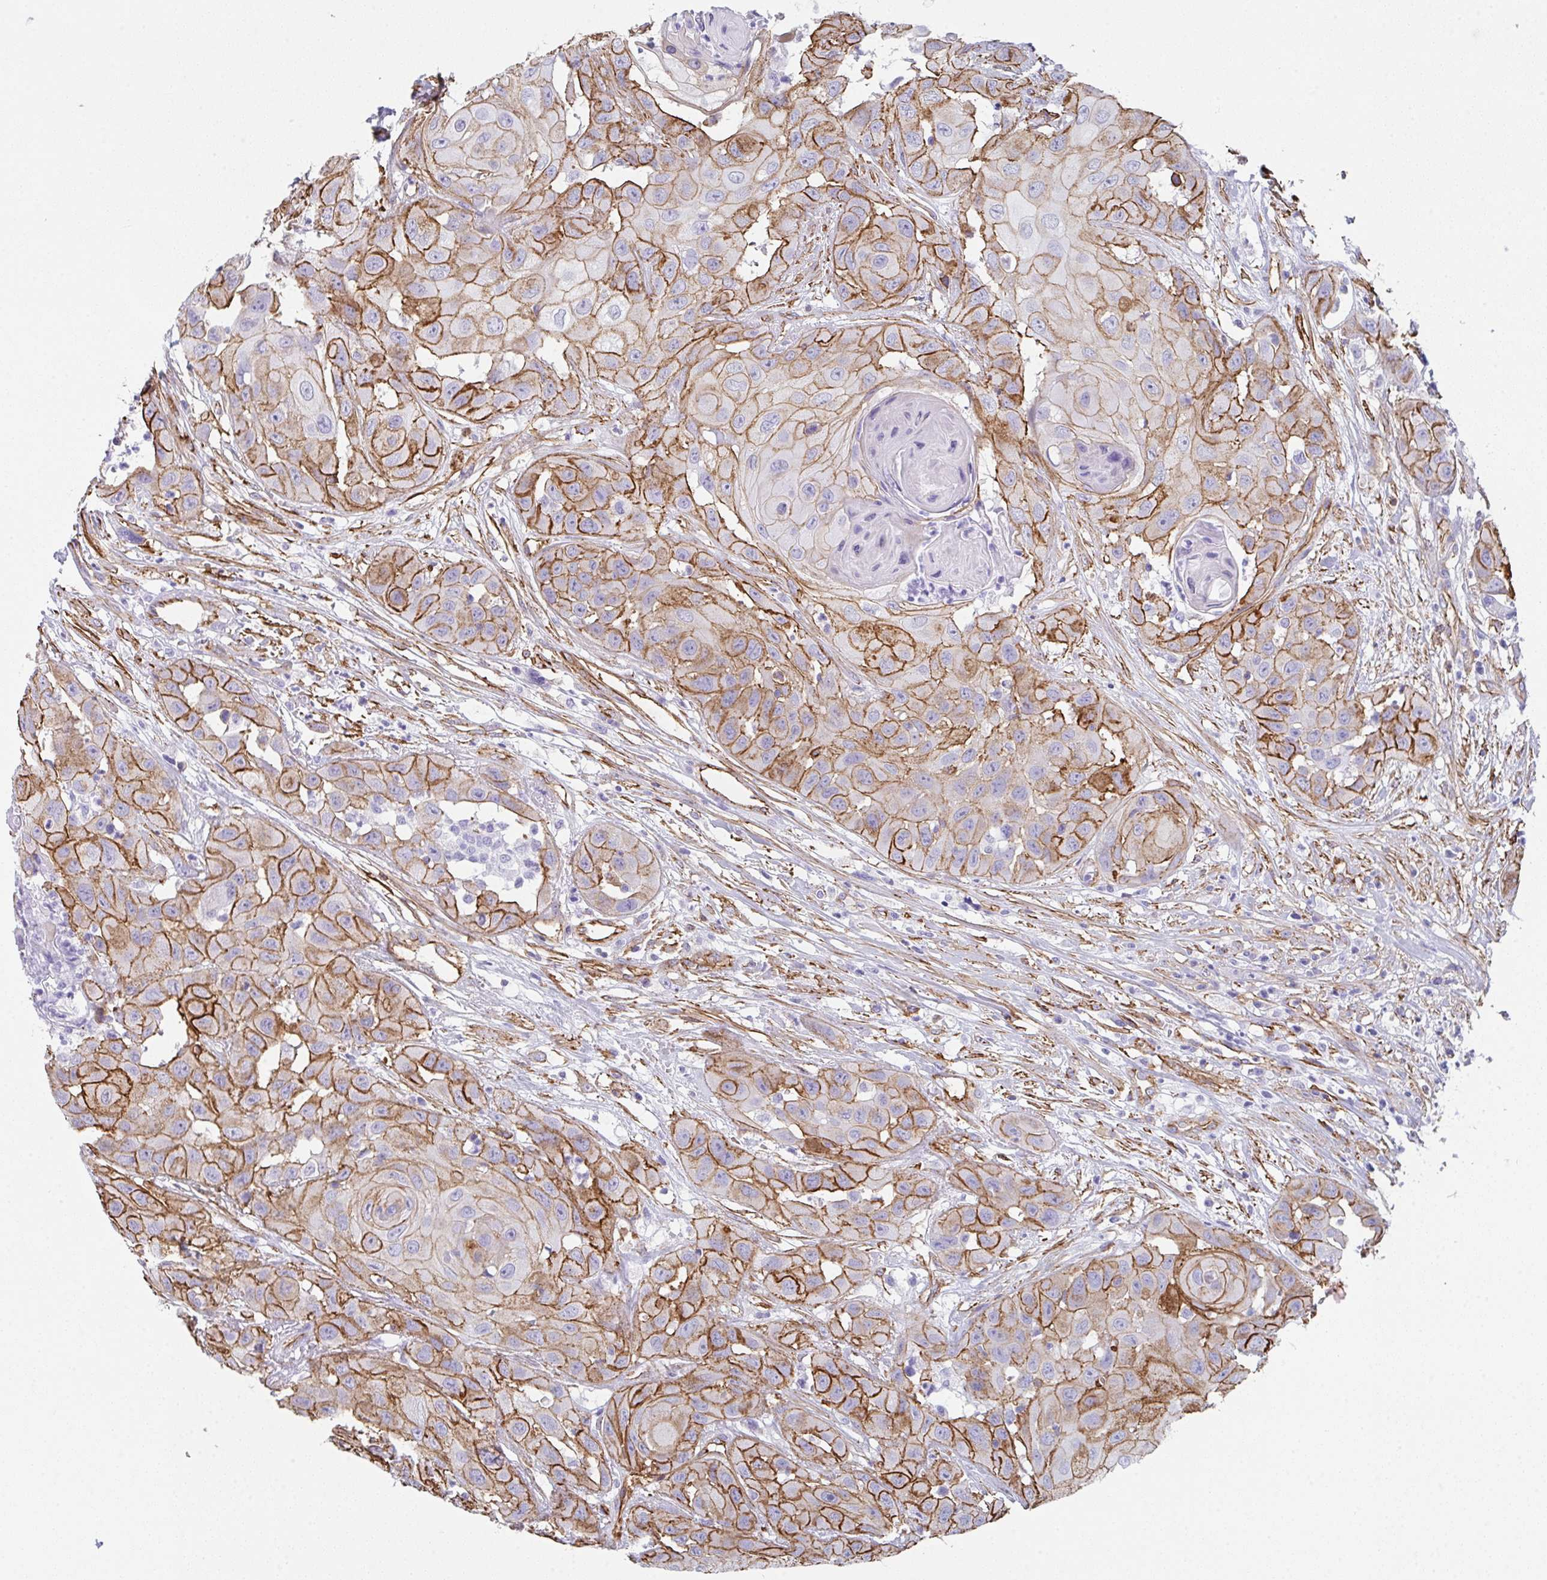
{"staining": {"intensity": "moderate", "quantity": ">75%", "location": "cytoplasmic/membranous"}, "tissue": "head and neck cancer", "cell_type": "Tumor cells", "image_type": "cancer", "snomed": [{"axis": "morphology", "description": "Squamous cell carcinoma, NOS"}, {"axis": "topography", "description": "Head-Neck"}], "caption": "Immunohistochemical staining of human head and neck cancer (squamous cell carcinoma) demonstrates medium levels of moderate cytoplasmic/membranous staining in approximately >75% of tumor cells.", "gene": "DBN1", "patient": {"sex": "male", "age": 83}}